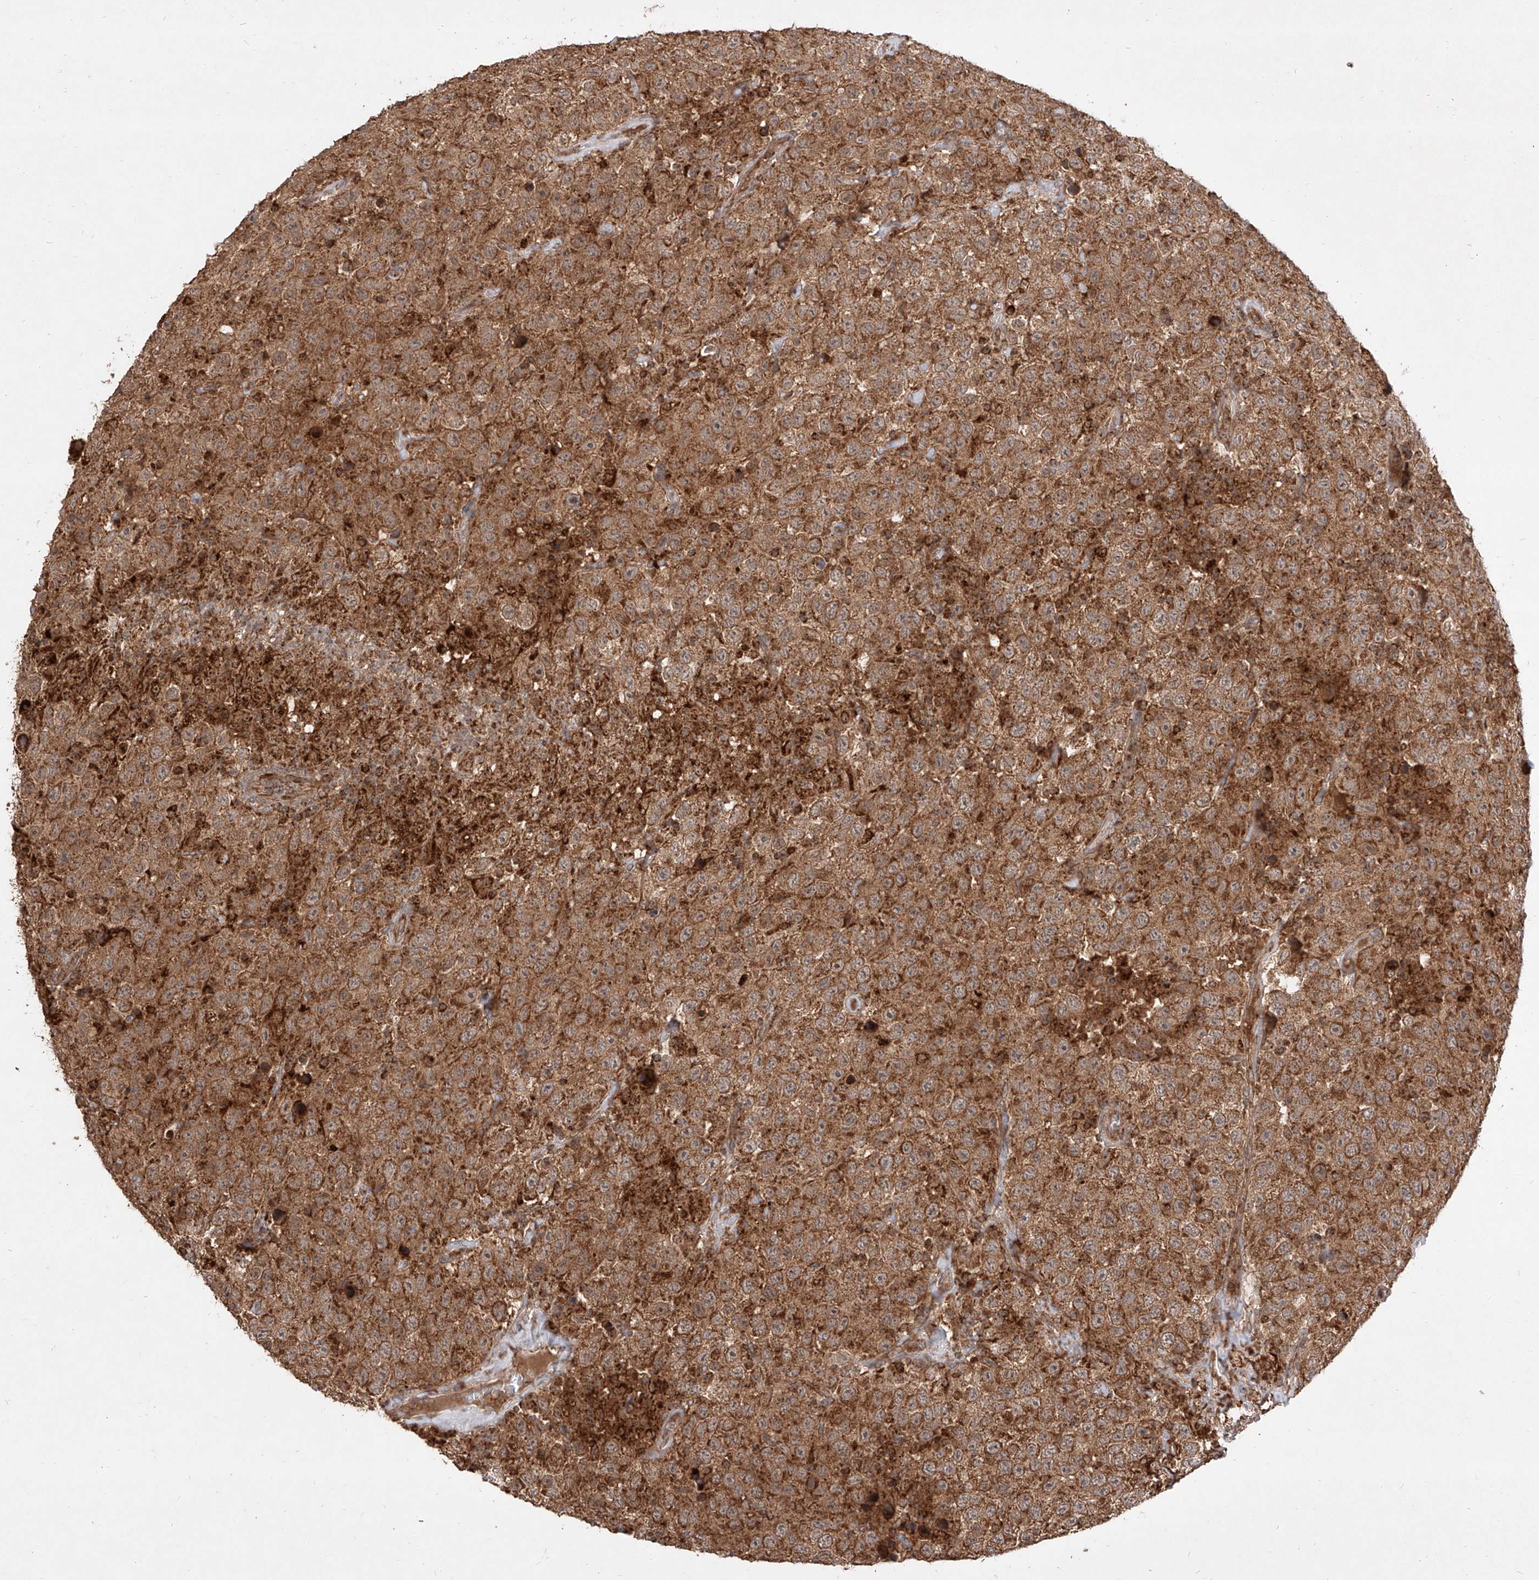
{"staining": {"intensity": "strong", "quantity": ">75%", "location": "cytoplasmic/membranous"}, "tissue": "testis cancer", "cell_type": "Tumor cells", "image_type": "cancer", "snomed": [{"axis": "morphology", "description": "Seminoma, NOS"}, {"axis": "topography", "description": "Testis"}], "caption": "Immunohistochemistry (IHC) (DAB (3,3'-diaminobenzidine)) staining of seminoma (testis) displays strong cytoplasmic/membranous protein positivity in approximately >75% of tumor cells.", "gene": "AIM2", "patient": {"sex": "male", "age": 41}}